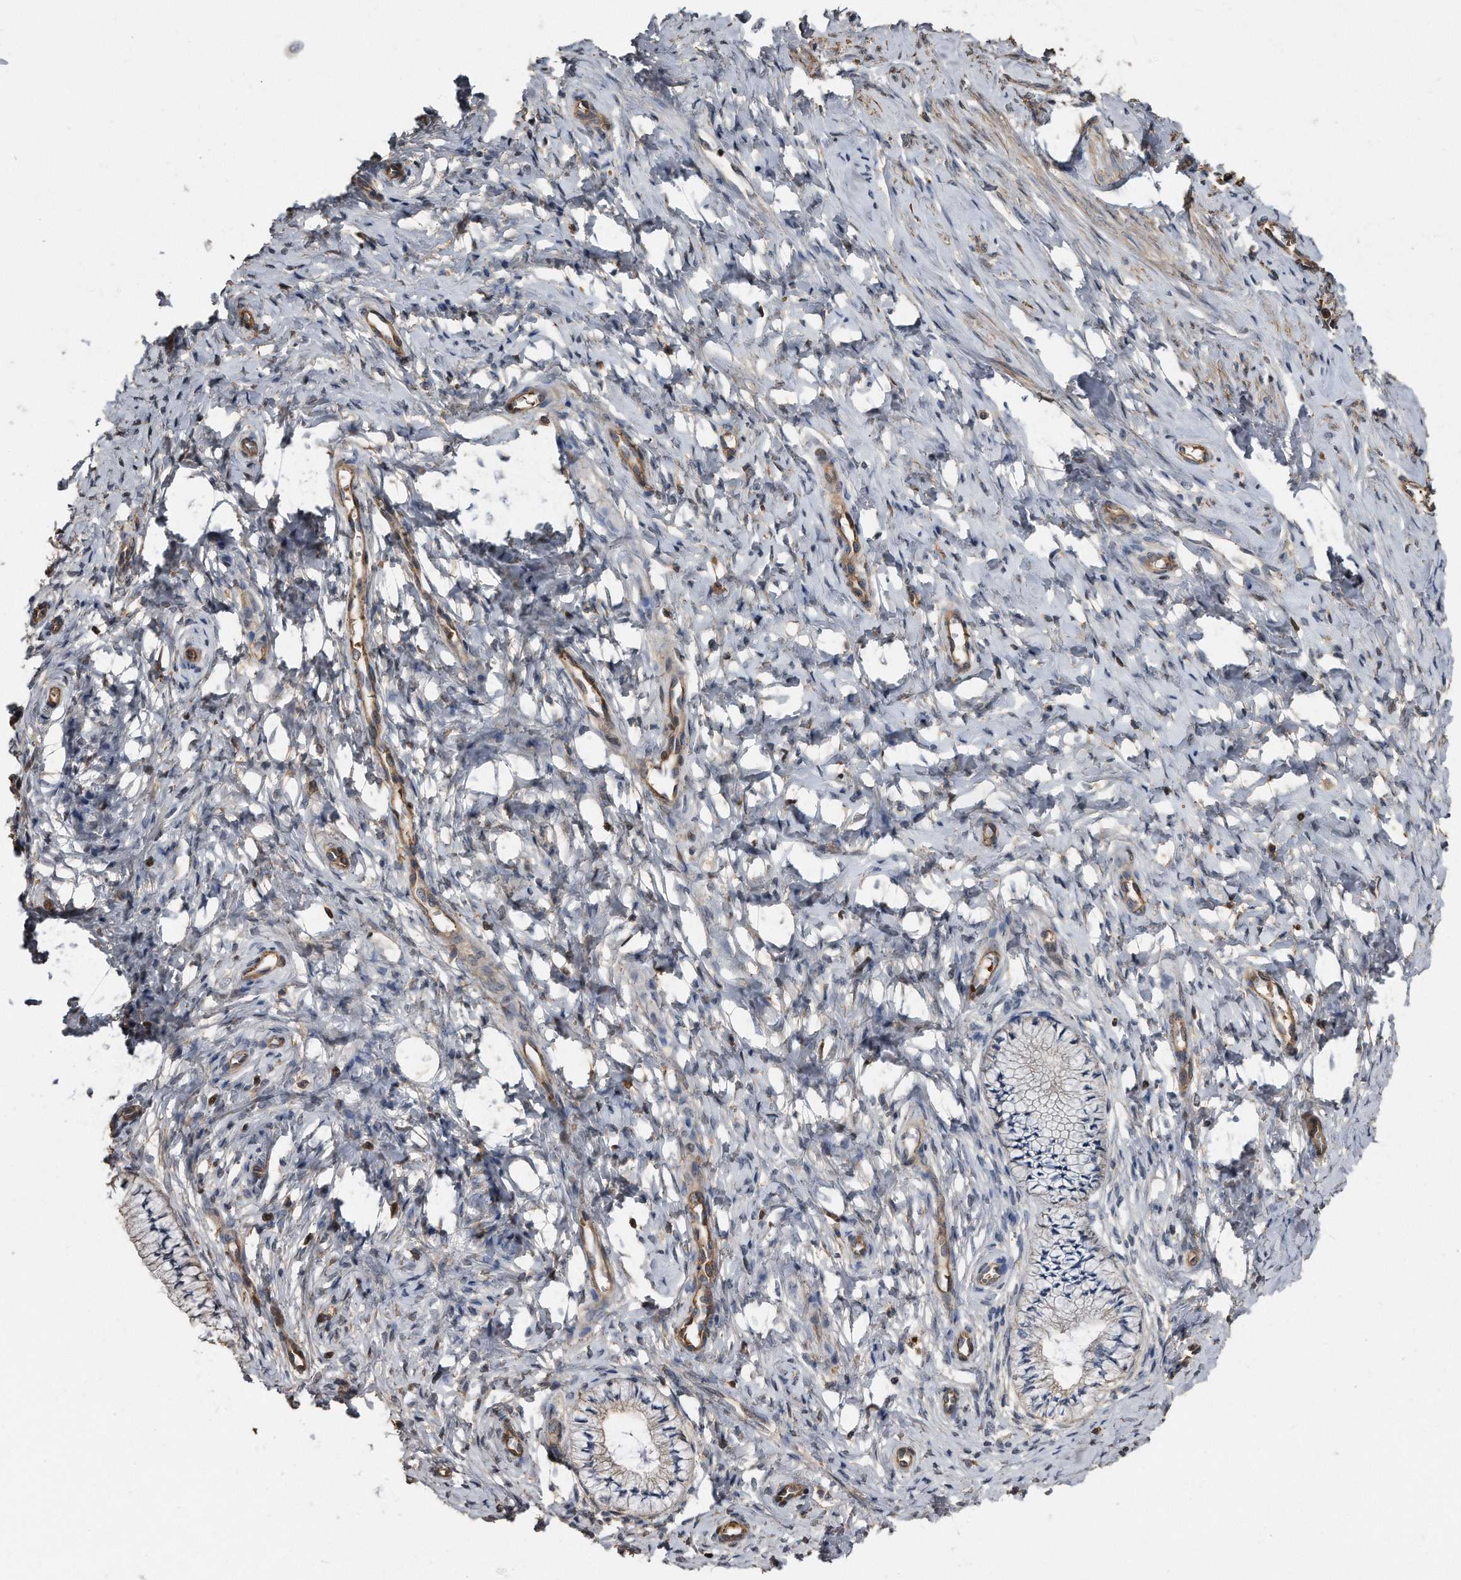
{"staining": {"intensity": "weak", "quantity": "<25%", "location": "cytoplasmic/membranous"}, "tissue": "cervix", "cell_type": "Glandular cells", "image_type": "normal", "snomed": [{"axis": "morphology", "description": "Normal tissue, NOS"}, {"axis": "topography", "description": "Cervix"}], "caption": "An image of human cervix is negative for staining in glandular cells.", "gene": "KCND3", "patient": {"sex": "female", "age": 36}}